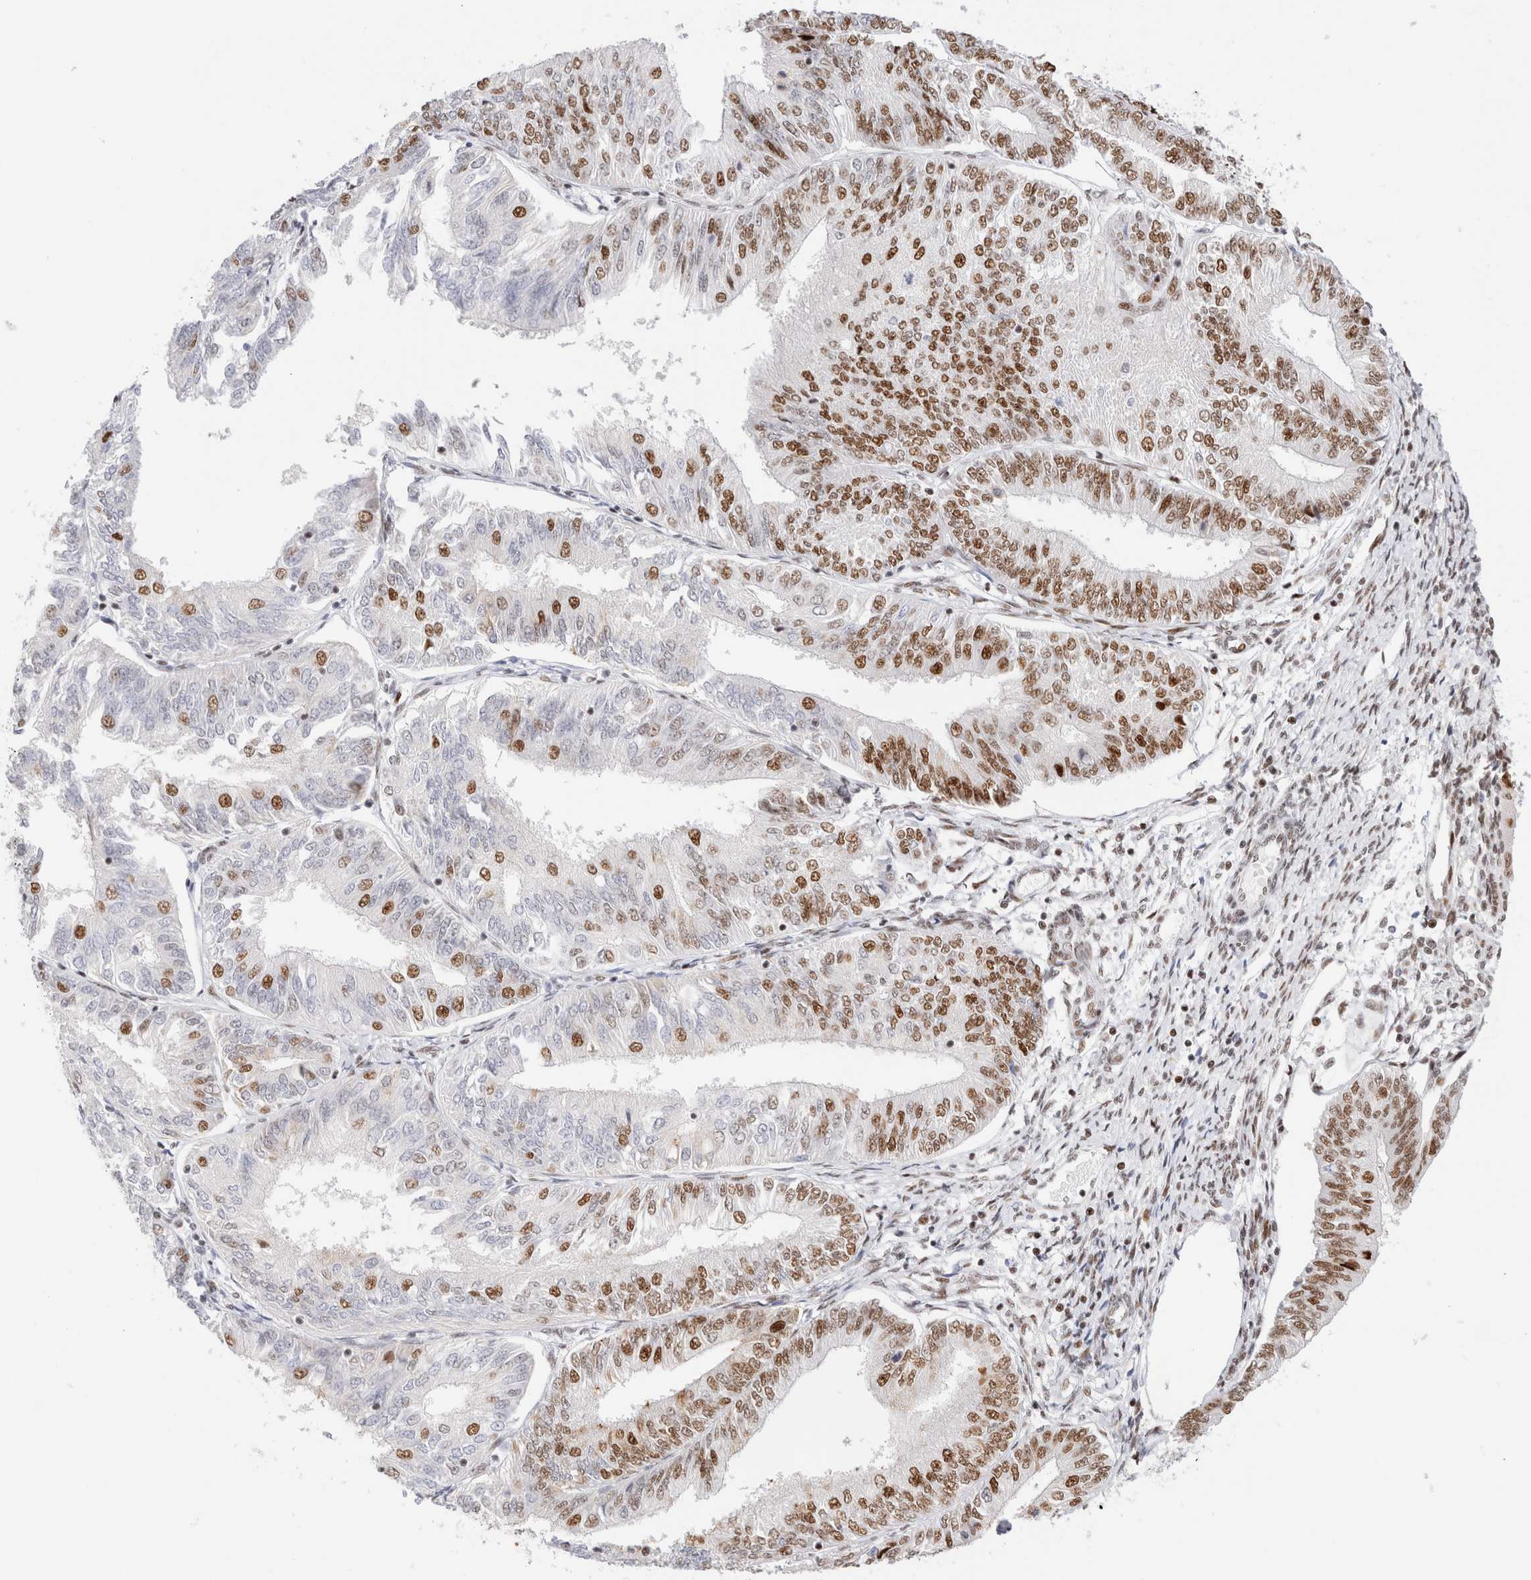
{"staining": {"intensity": "moderate", "quantity": ">75%", "location": "nuclear"}, "tissue": "endometrial cancer", "cell_type": "Tumor cells", "image_type": "cancer", "snomed": [{"axis": "morphology", "description": "Adenocarcinoma, NOS"}, {"axis": "topography", "description": "Endometrium"}], "caption": "The image exhibits immunohistochemical staining of endometrial cancer. There is moderate nuclear positivity is present in approximately >75% of tumor cells. (DAB (3,3'-diaminobenzidine) IHC with brightfield microscopy, high magnification).", "gene": "ZNF282", "patient": {"sex": "female", "age": 58}}